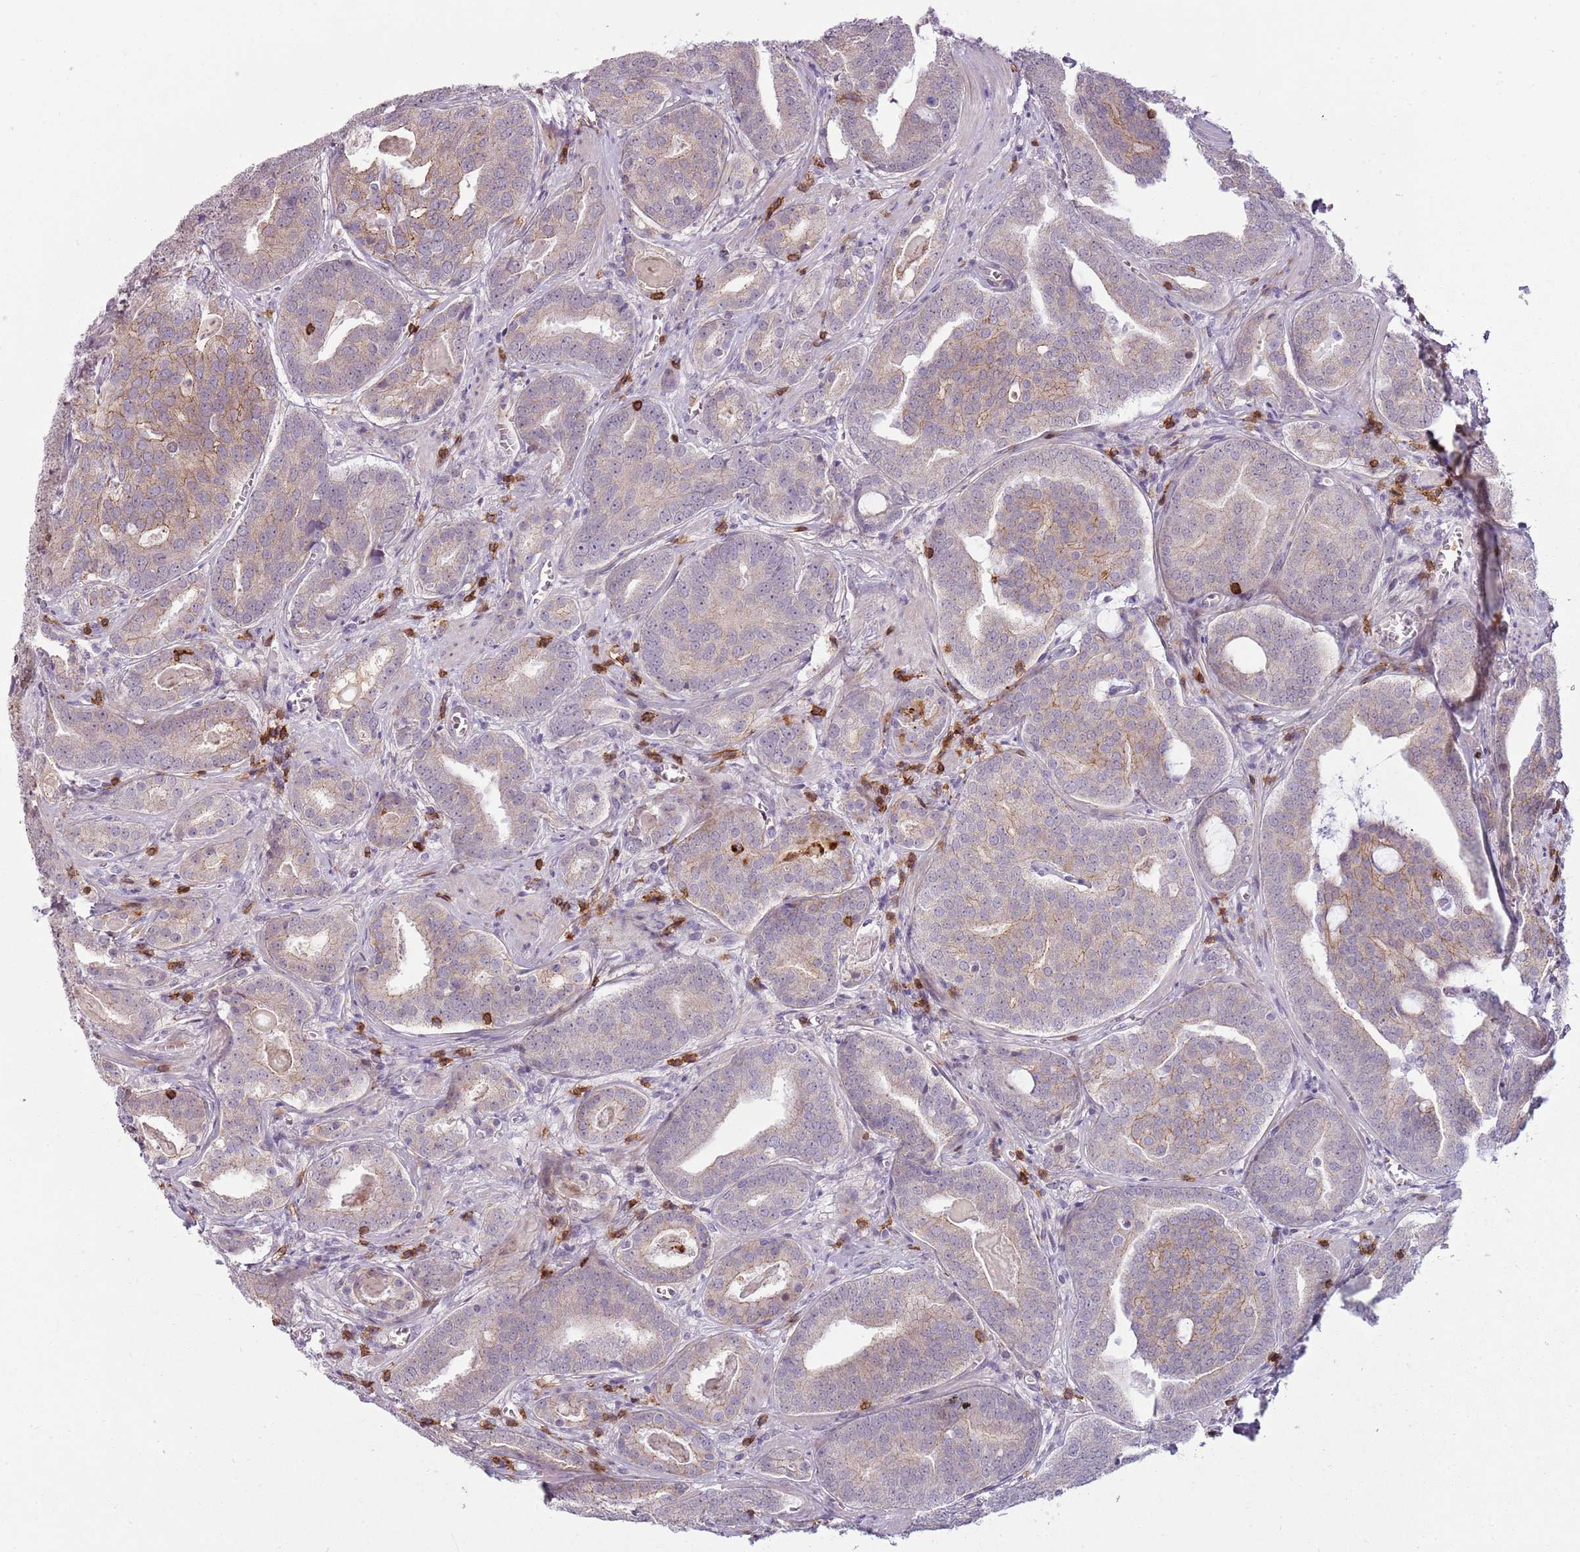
{"staining": {"intensity": "weak", "quantity": "25%-75%", "location": "cytoplasmic/membranous"}, "tissue": "prostate cancer", "cell_type": "Tumor cells", "image_type": "cancer", "snomed": [{"axis": "morphology", "description": "Adenocarcinoma, High grade"}, {"axis": "topography", "description": "Prostate"}], "caption": "Immunohistochemistry histopathology image of neoplastic tissue: human prostate cancer (high-grade adenocarcinoma) stained using immunohistochemistry reveals low levels of weak protein expression localized specifically in the cytoplasmic/membranous of tumor cells, appearing as a cytoplasmic/membranous brown color.", "gene": "ZNF583", "patient": {"sex": "male", "age": 55}}